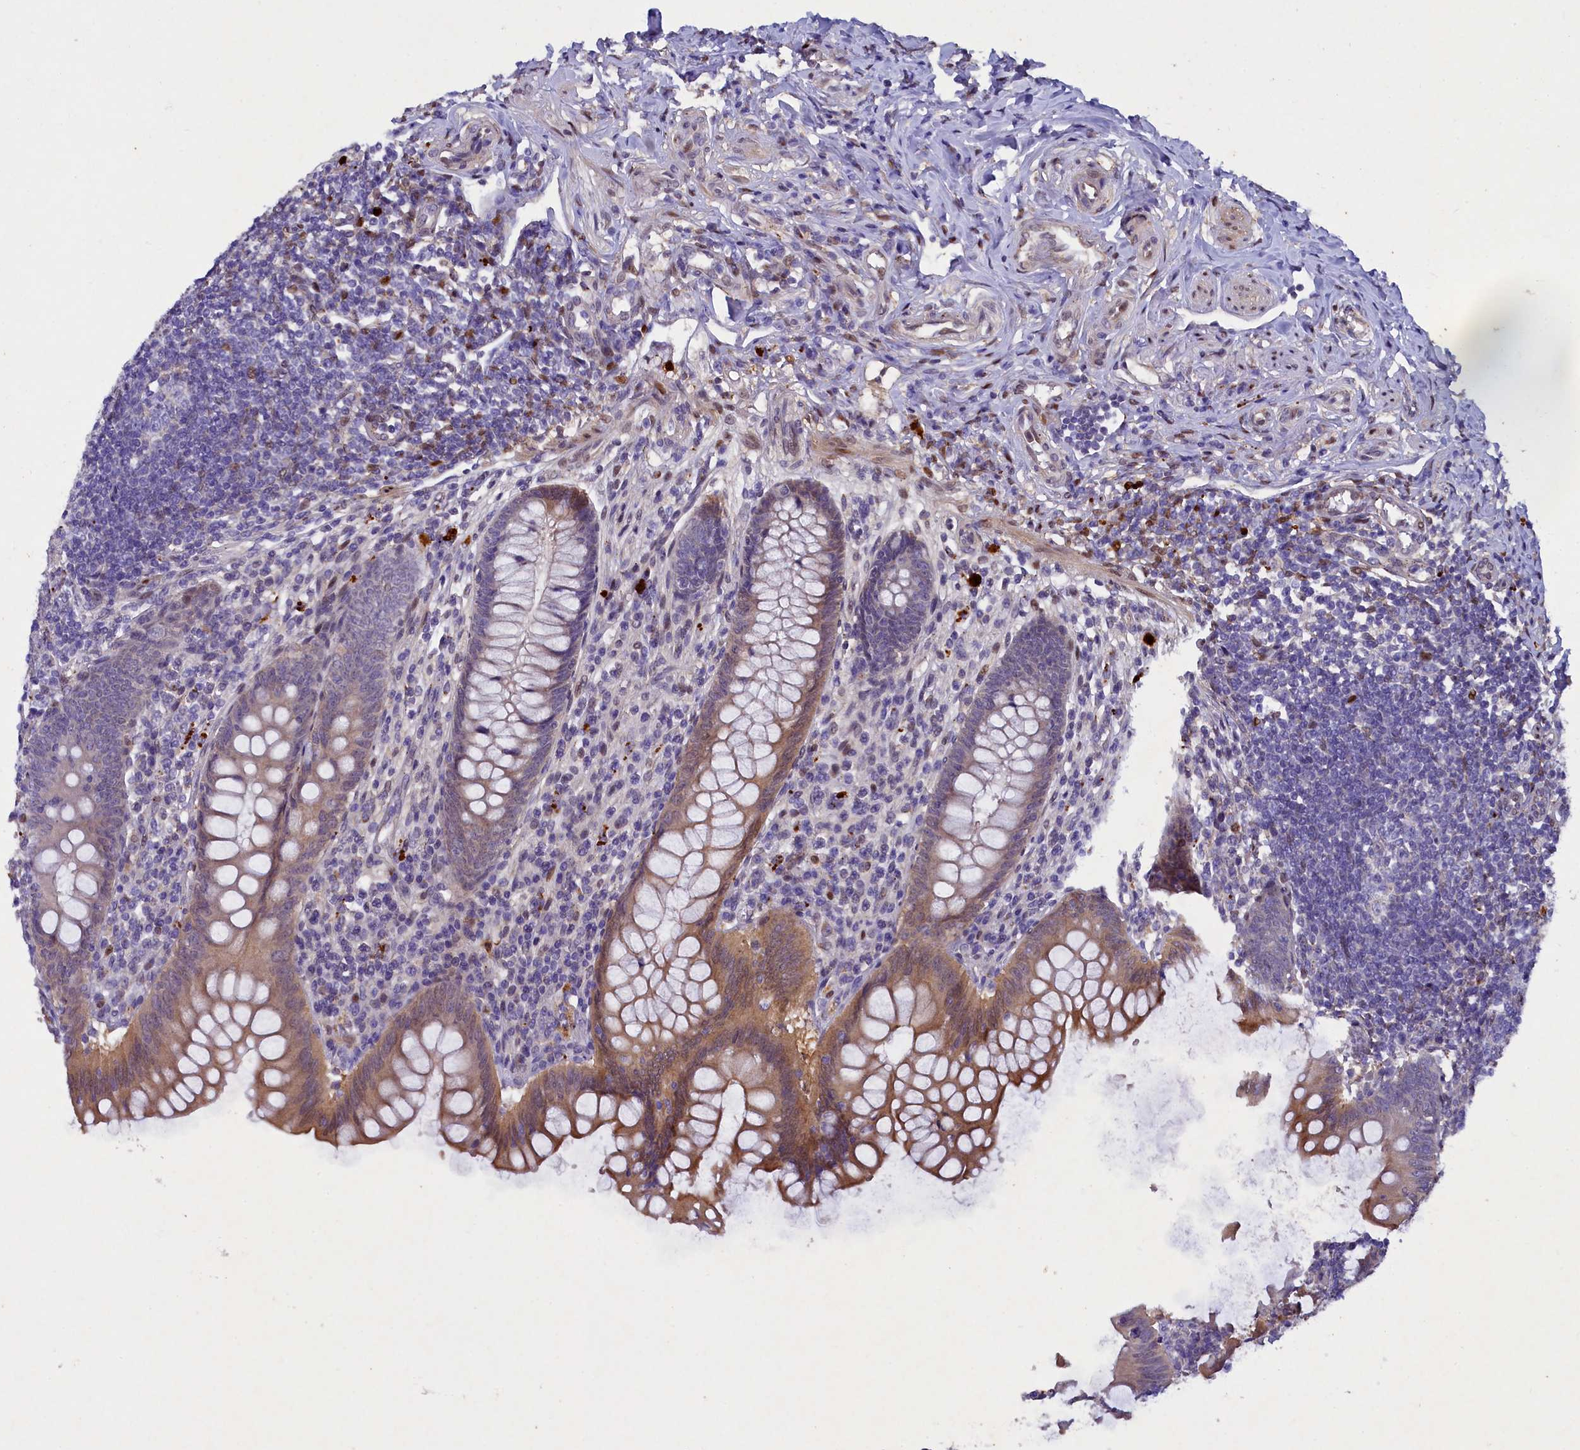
{"staining": {"intensity": "moderate", "quantity": ">75%", "location": "cytoplasmic/membranous"}, "tissue": "appendix", "cell_type": "Glandular cells", "image_type": "normal", "snomed": [{"axis": "morphology", "description": "Normal tissue, NOS"}, {"axis": "topography", "description": "Appendix"}], "caption": "Immunohistochemical staining of unremarkable human appendix reveals moderate cytoplasmic/membranous protein staining in approximately >75% of glandular cells.", "gene": "TGDS", "patient": {"sex": "female", "age": 33}}